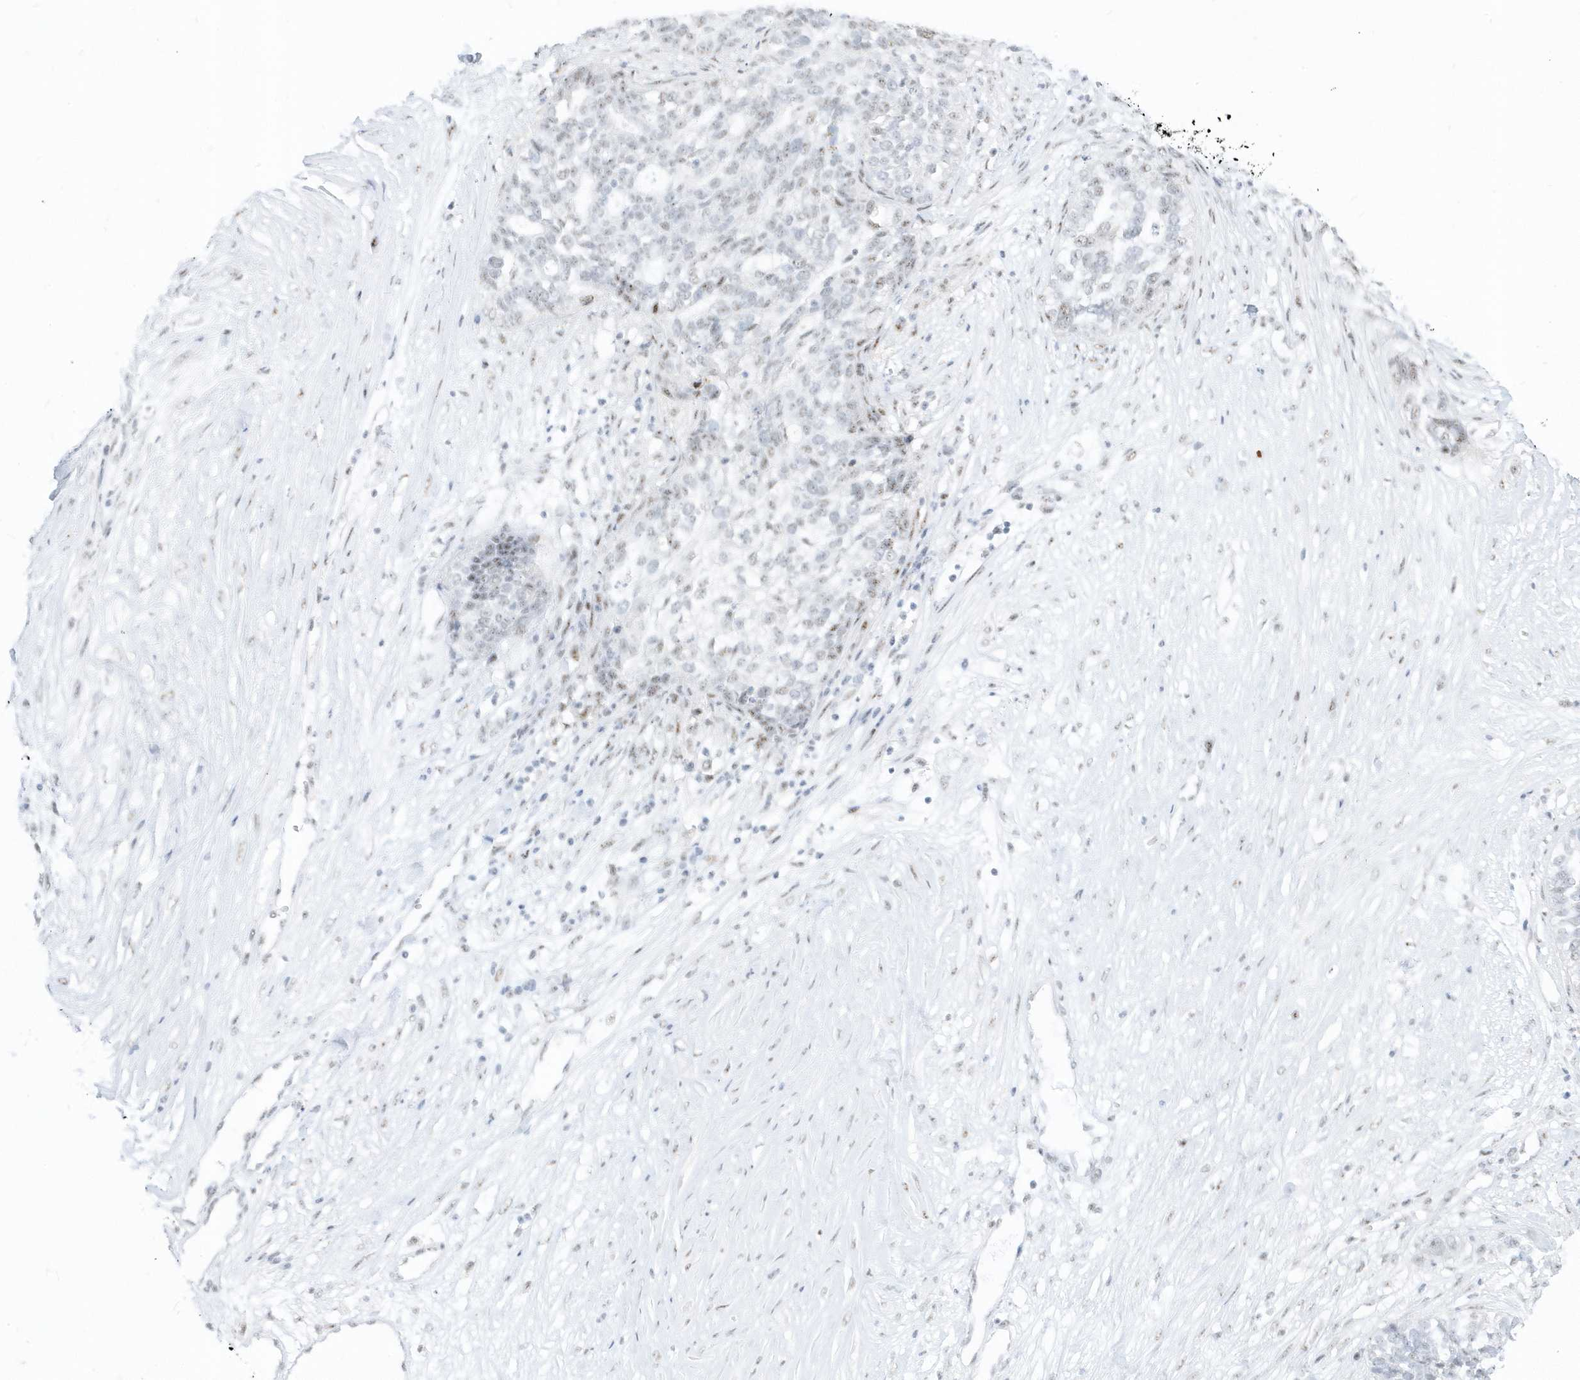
{"staining": {"intensity": "weak", "quantity": ">75%", "location": "nuclear"}, "tissue": "ovarian cancer", "cell_type": "Tumor cells", "image_type": "cancer", "snomed": [{"axis": "morphology", "description": "Cystadenocarcinoma, serous, NOS"}, {"axis": "topography", "description": "Ovary"}], "caption": "Immunohistochemistry (IHC) image of ovarian cancer stained for a protein (brown), which exhibits low levels of weak nuclear positivity in approximately >75% of tumor cells.", "gene": "PLEKHN1", "patient": {"sex": "female", "age": 59}}